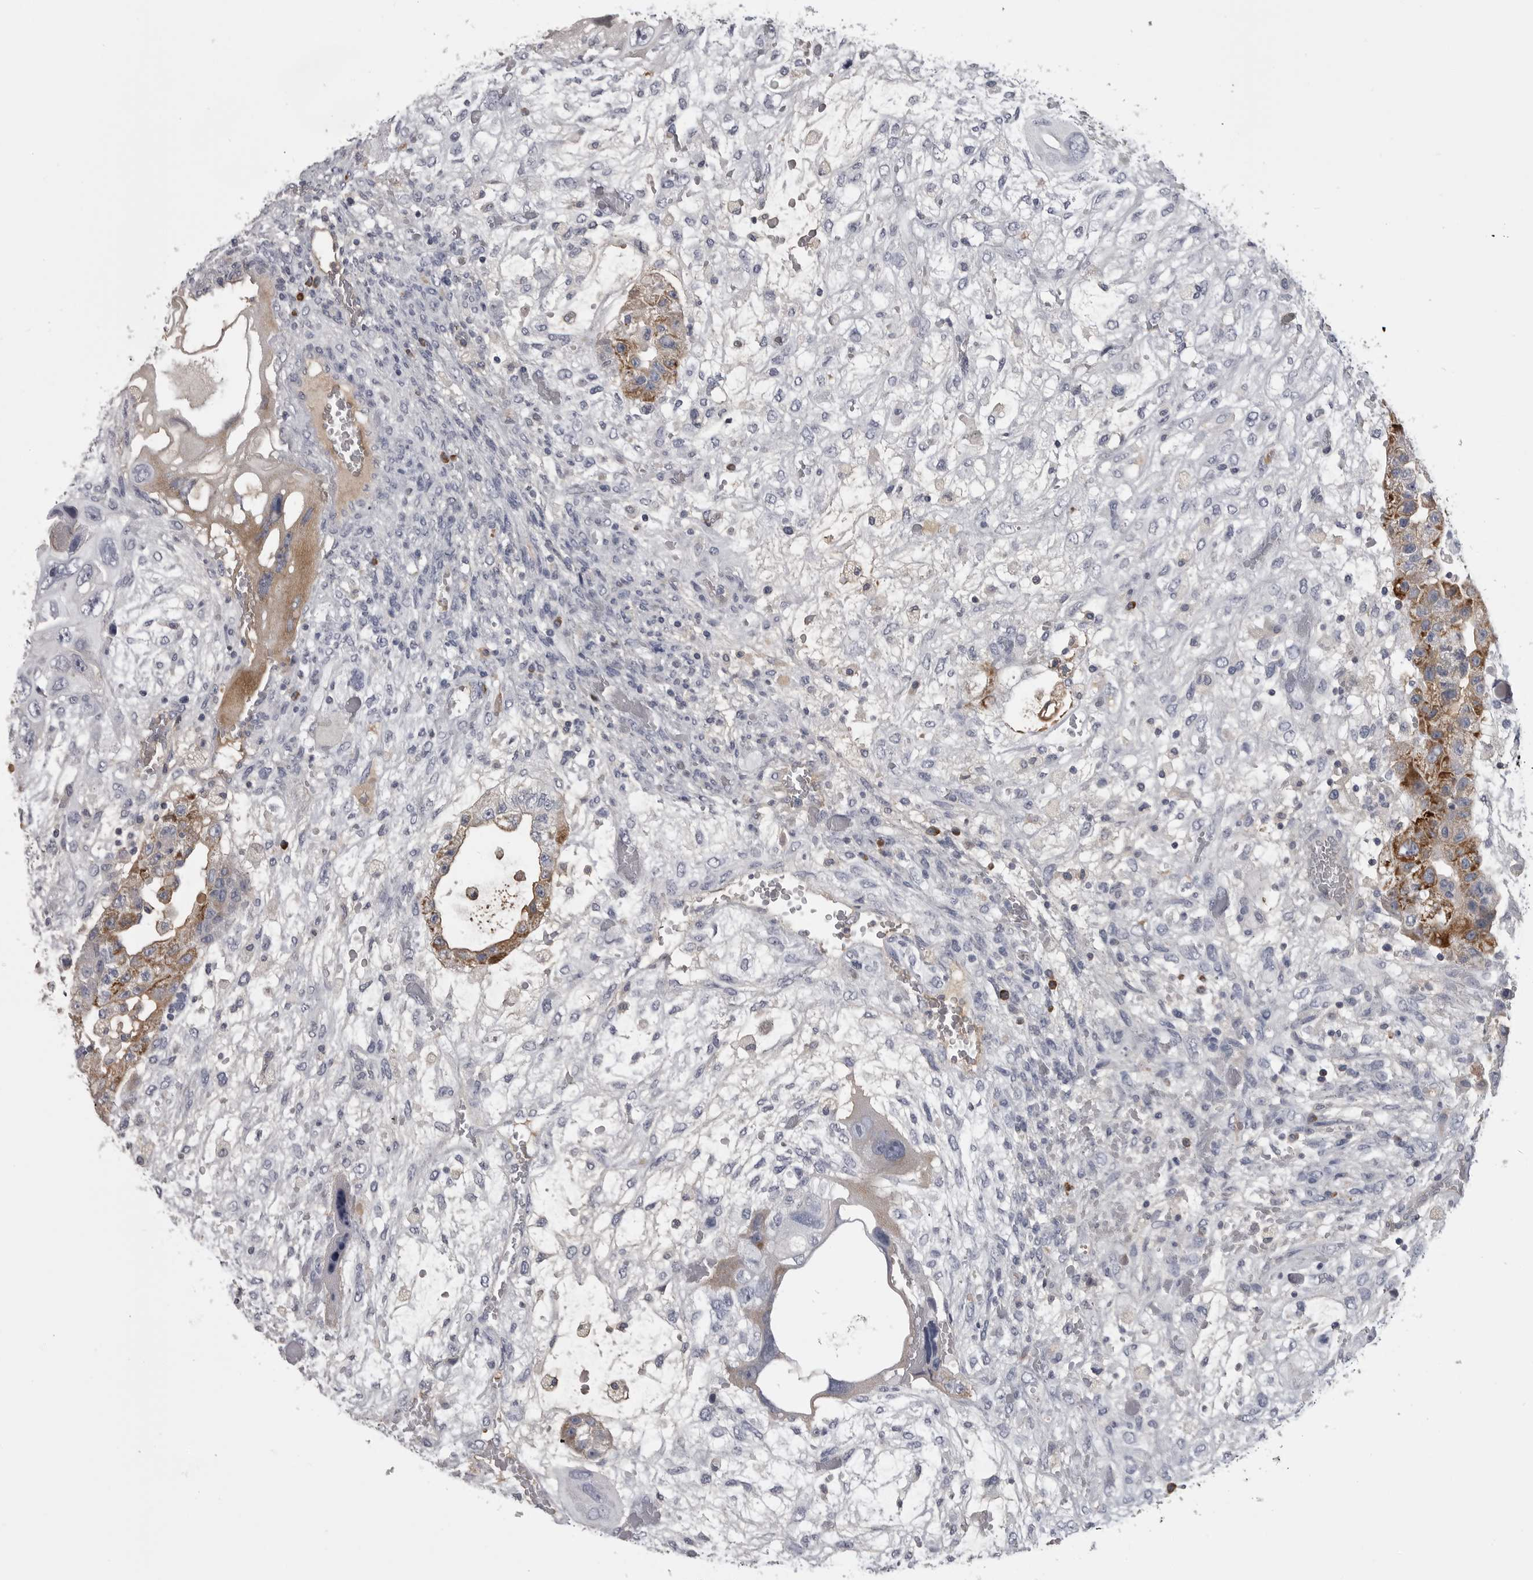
{"staining": {"intensity": "moderate", "quantity": "25%-75%", "location": "cytoplasmic/membranous"}, "tissue": "testis cancer", "cell_type": "Tumor cells", "image_type": "cancer", "snomed": [{"axis": "morphology", "description": "Carcinoma, Embryonal, NOS"}, {"axis": "topography", "description": "Testis"}], "caption": "High-power microscopy captured an IHC histopathology image of testis cancer, revealing moderate cytoplasmic/membranous positivity in approximately 25%-75% of tumor cells. The protein is stained brown, and the nuclei are stained in blue (DAB (3,3'-diaminobenzidine) IHC with brightfield microscopy, high magnification).", "gene": "FKBP2", "patient": {"sex": "male", "age": 36}}